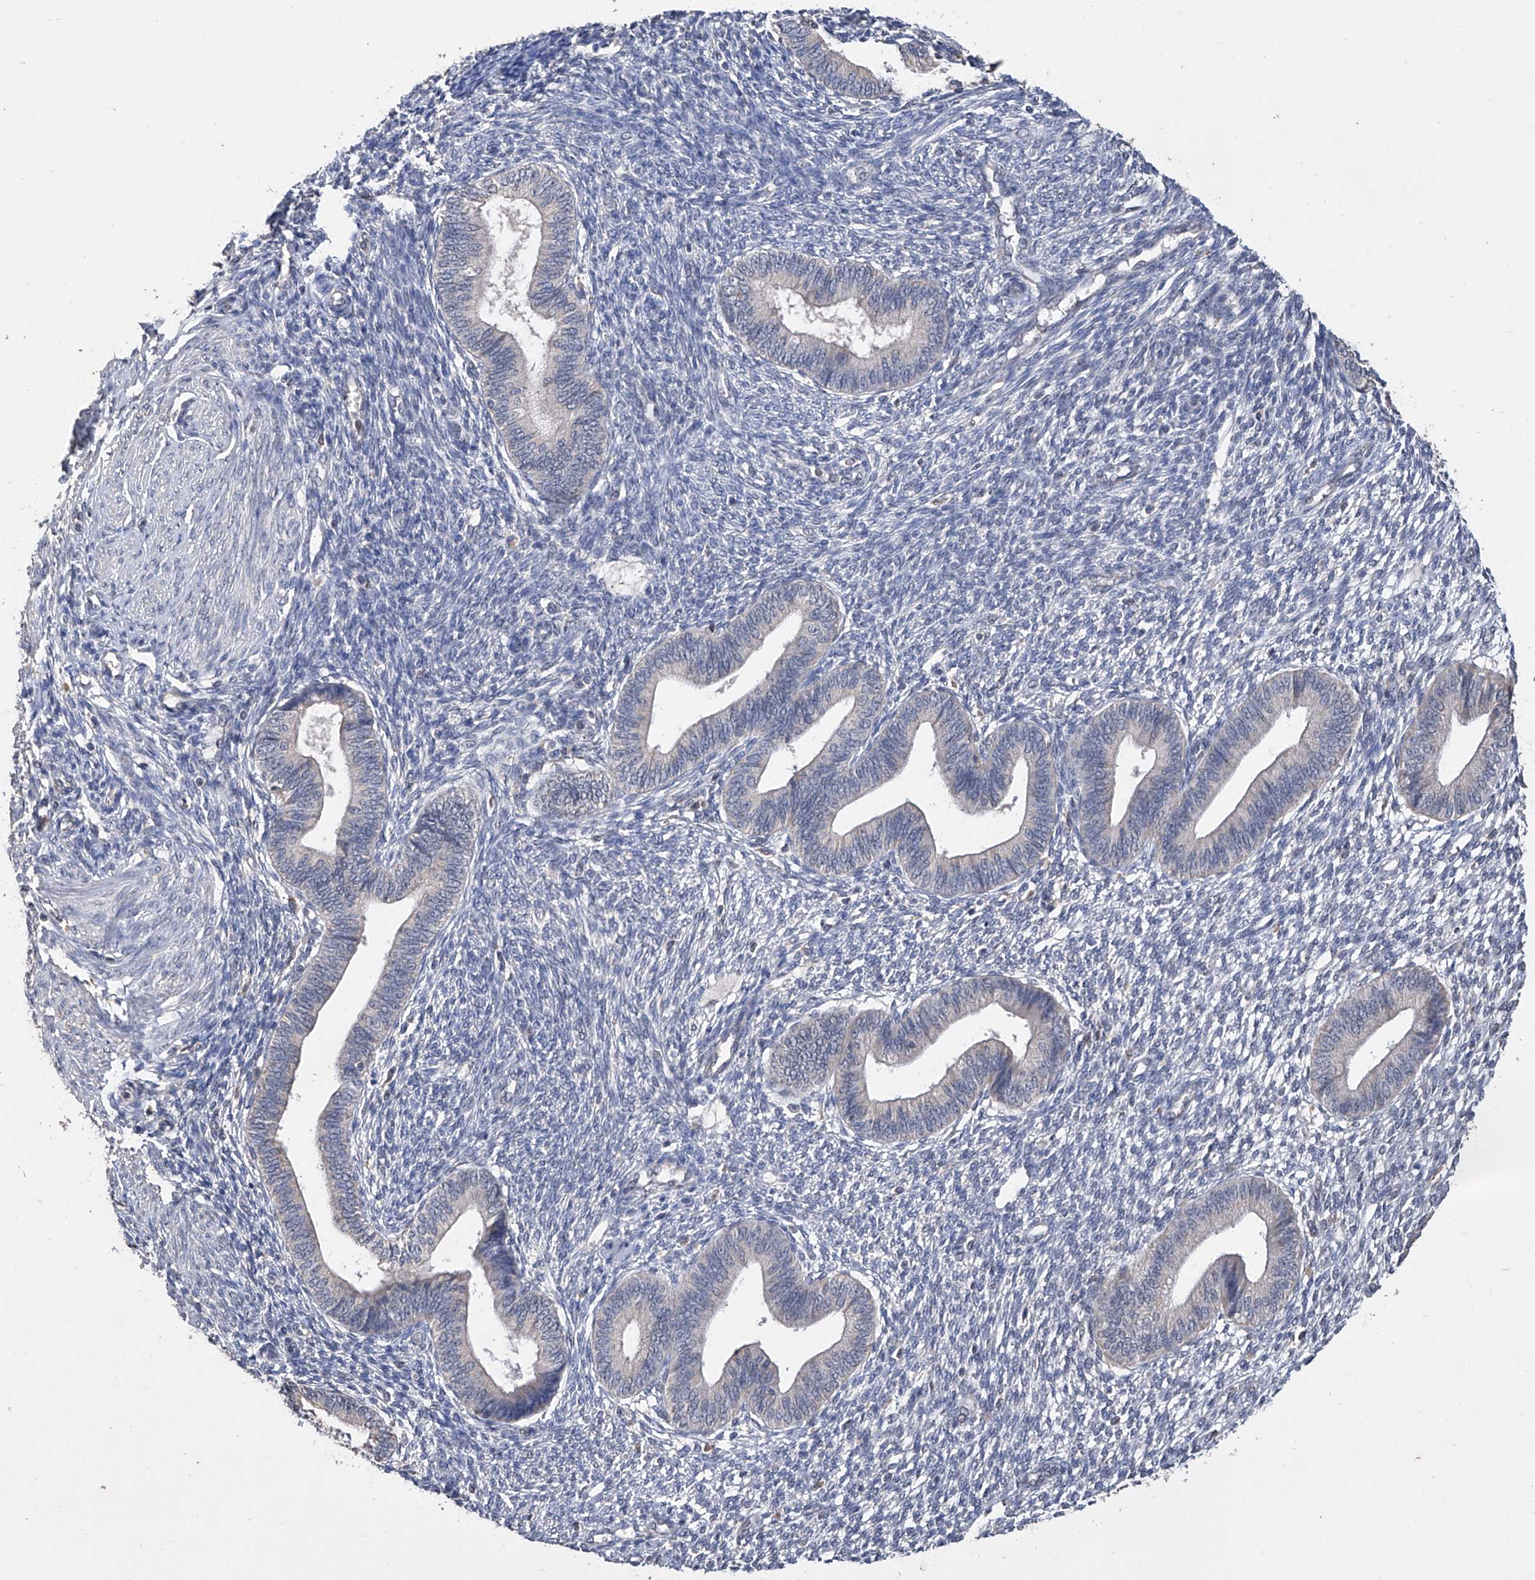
{"staining": {"intensity": "negative", "quantity": "none", "location": "none"}, "tissue": "endometrium", "cell_type": "Cells in endometrial stroma", "image_type": "normal", "snomed": [{"axis": "morphology", "description": "Normal tissue, NOS"}, {"axis": "topography", "description": "Endometrium"}], "caption": "This is a image of immunohistochemistry staining of unremarkable endometrium, which shows no expression in cells in endometrial stroma.", "gene": "GPT", "patient": {"sex": "female", "age": 46}}